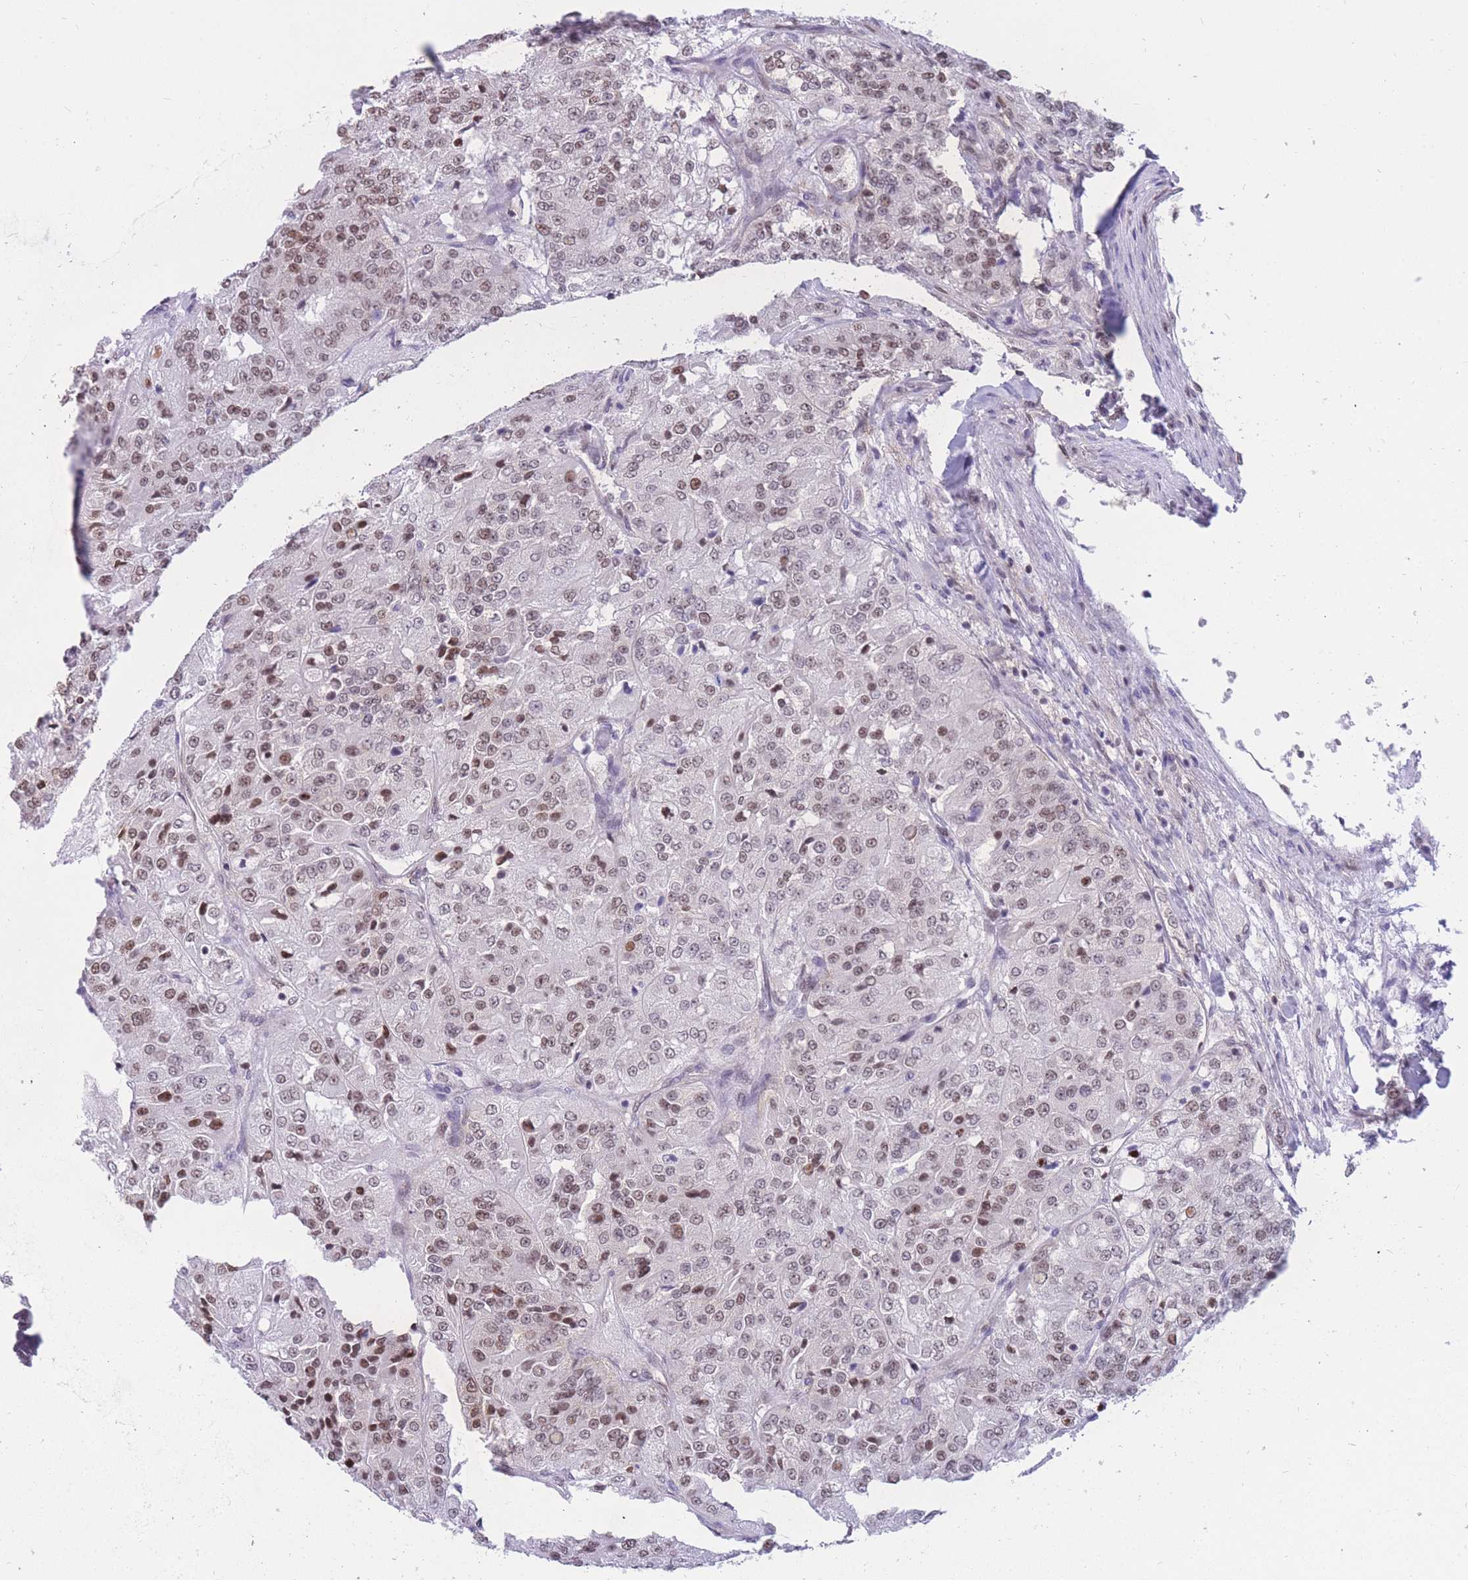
{"staining": {"intensity": "weak", "quantity": ">75%", "location": "nuclear"}, "tissue": "renal cancer", "cell_type": "Tumor cells", "image_type": "cancer", "snomed": [{"axis": "morphology", "description": "Adenocarcinoma, NOS"}, {"axis": "topography", "description": "Kidney"}], "caption": "Renal cancer tissue exhibits weak nuclear positivity in approximately >75% of tumor cells, visualized by immunohistochemistry.", "gene": "HMGN1", "patient": {"sex": "female", "age": 63}}